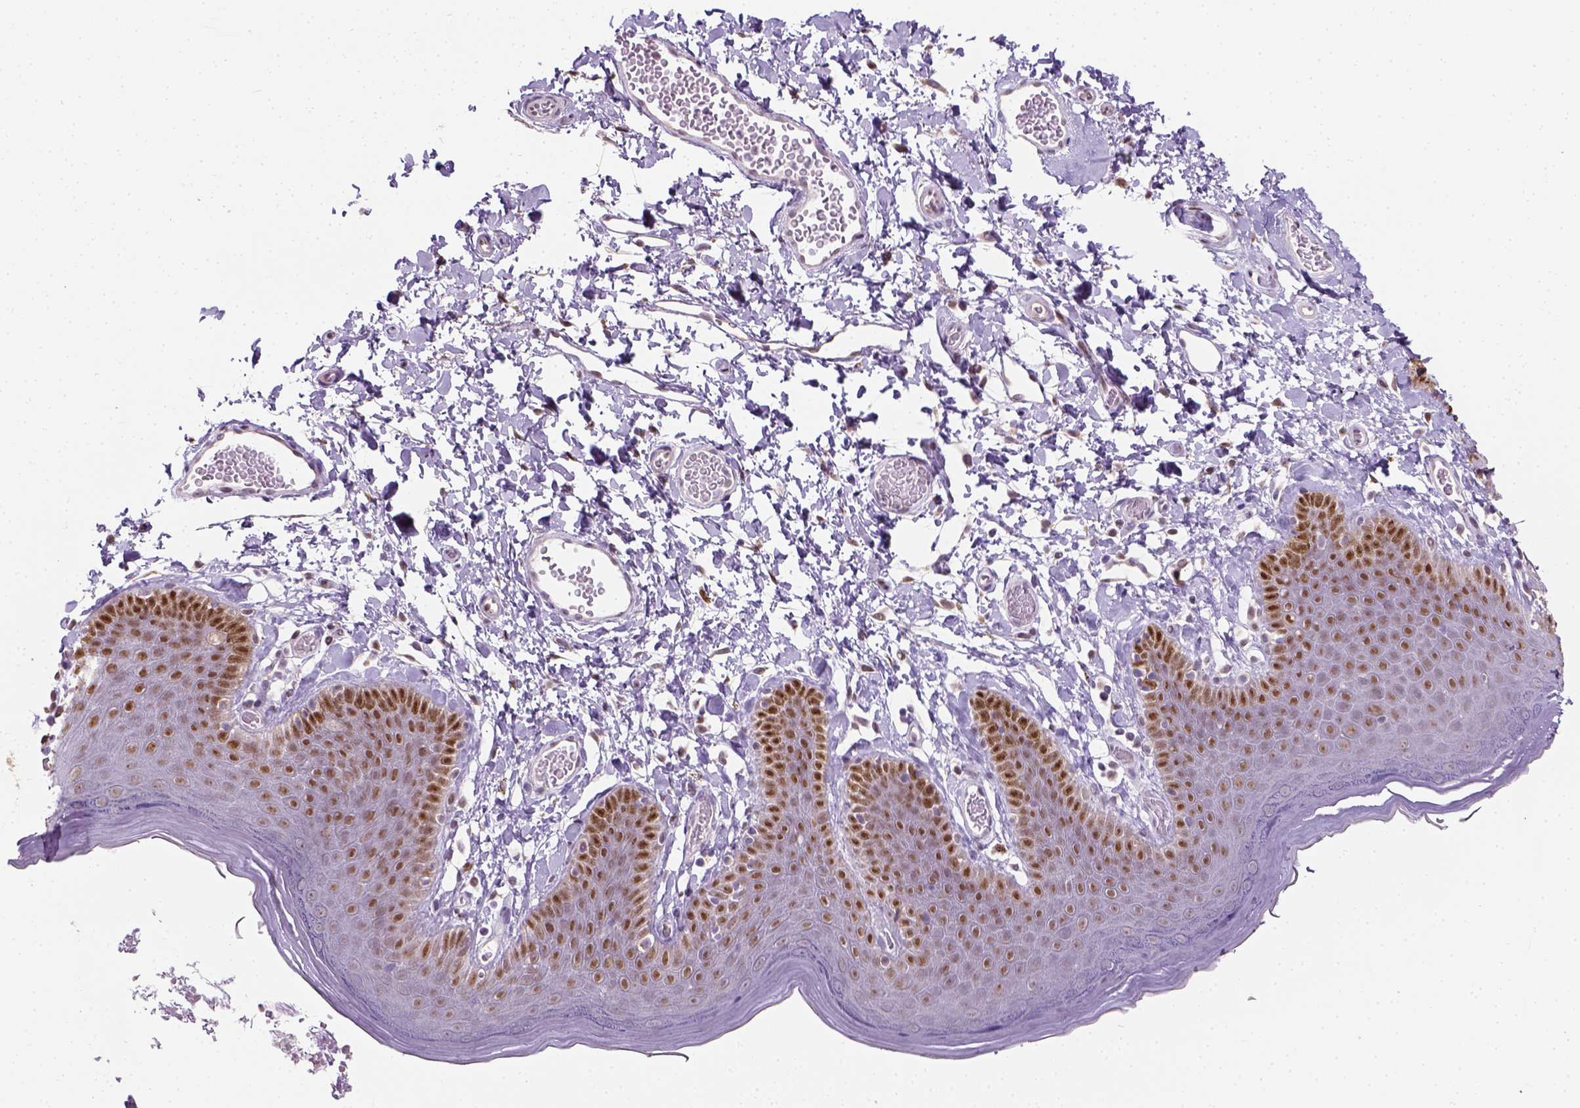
{"staining": {"intensity": "moderate", "quantity": ">75%", "location": "nuclear"}, "tissue": "skin", "cell_type": "Epidermal cells", "image_type": "normal", "snomed": [{"axis": "morphology", "description": "Normal tissue, NOS"}, {"axis": "topography", "description": "Anal"}], "caption": "Immunohistochemical staining of benign human skin shows >75% levels of moderate nuclear protein staining in approximately >75% of epidermal cells. (DAB (3,3'-diaminobenzidine) IHC with brightfield microscopy, high magnification).", "gene": "C1orf112", "patient": {"sex": "male", "age": 53}}